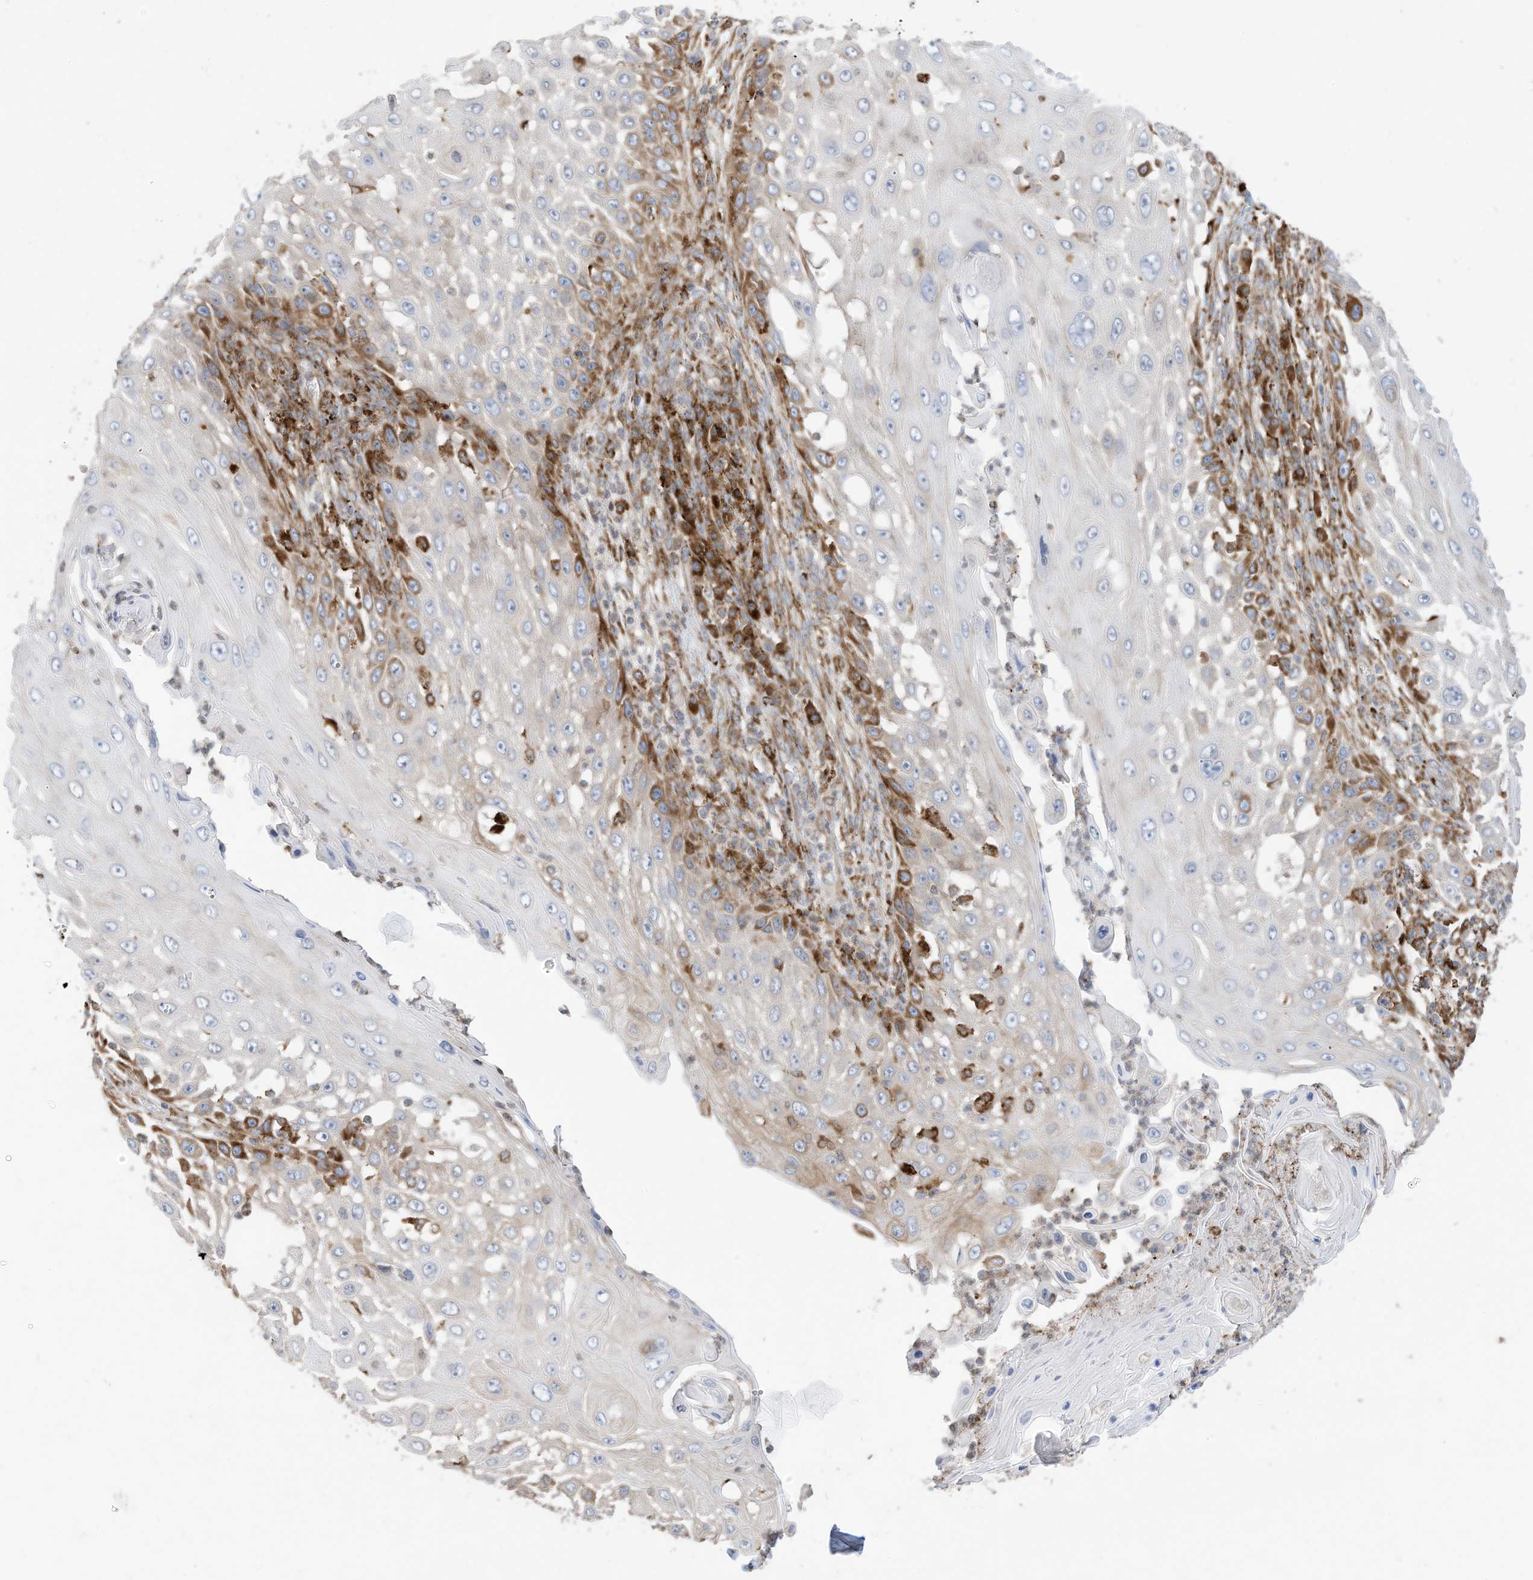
{"staining": {"intensity": "moderate", "quantity": "<25%", "location": "cytoplasmic/membranous"}, "tissue": "skin cancer", "cell_type": "Tumor cells", "image_type": "cancer", "snomed": [{"axis": "morphology", "description": "Squamous cell carcinoma, NOS"}, {"axis": "topography", "description": "Skin"}], "caption": "Skin squamous cell carcinoma was stained to show a protein in brown. There is low levels of moderate cytoplasmic/membranous positivity in about <25% of tumor cells.", "gene": "TRNAU1AP", "patient": {"sex": "female", "age": 44}}